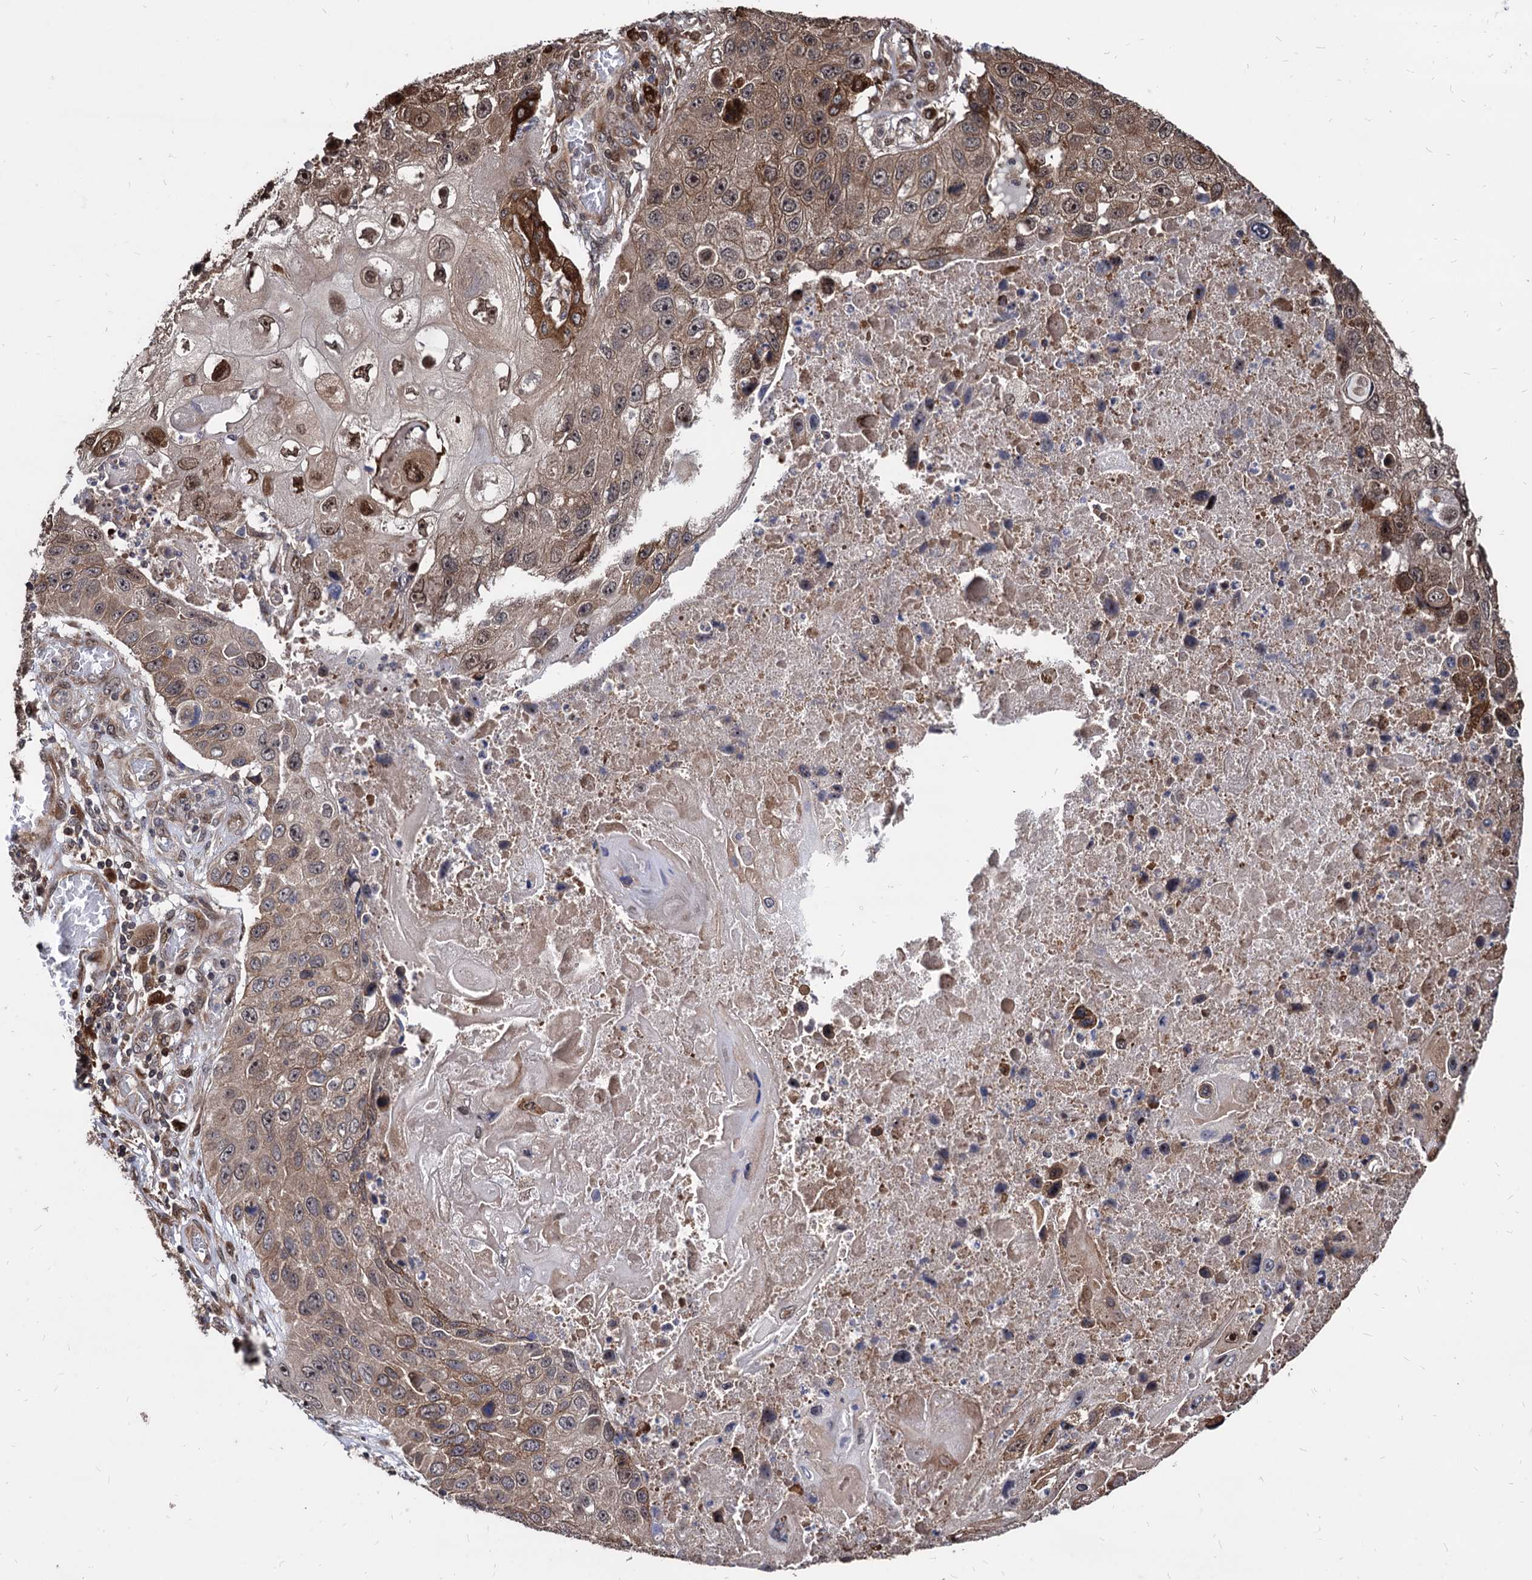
{"staining": {"intensity": "moderate", "quantity": "25%-75%", "location": "cytoplasmic/membranous"}, "tissue": "lung cancer", "cell_type": "Tumor cells", "image_type": "cancer", "snomed": [{"axis": "morphology", "description": "Squamous cell carcinoma, NOS"}, {"axis": "topography", "description": "Lung"}], "caption": "Lung cancer (squamous cell carcinoma) stained for a protein (brown) displays moderate cytoplasmic/membranous positive staining in approximately 25%-75% of tumor cells.", "gene": "ANKRD12", "patient": {"sex": "male", "age": 61}}